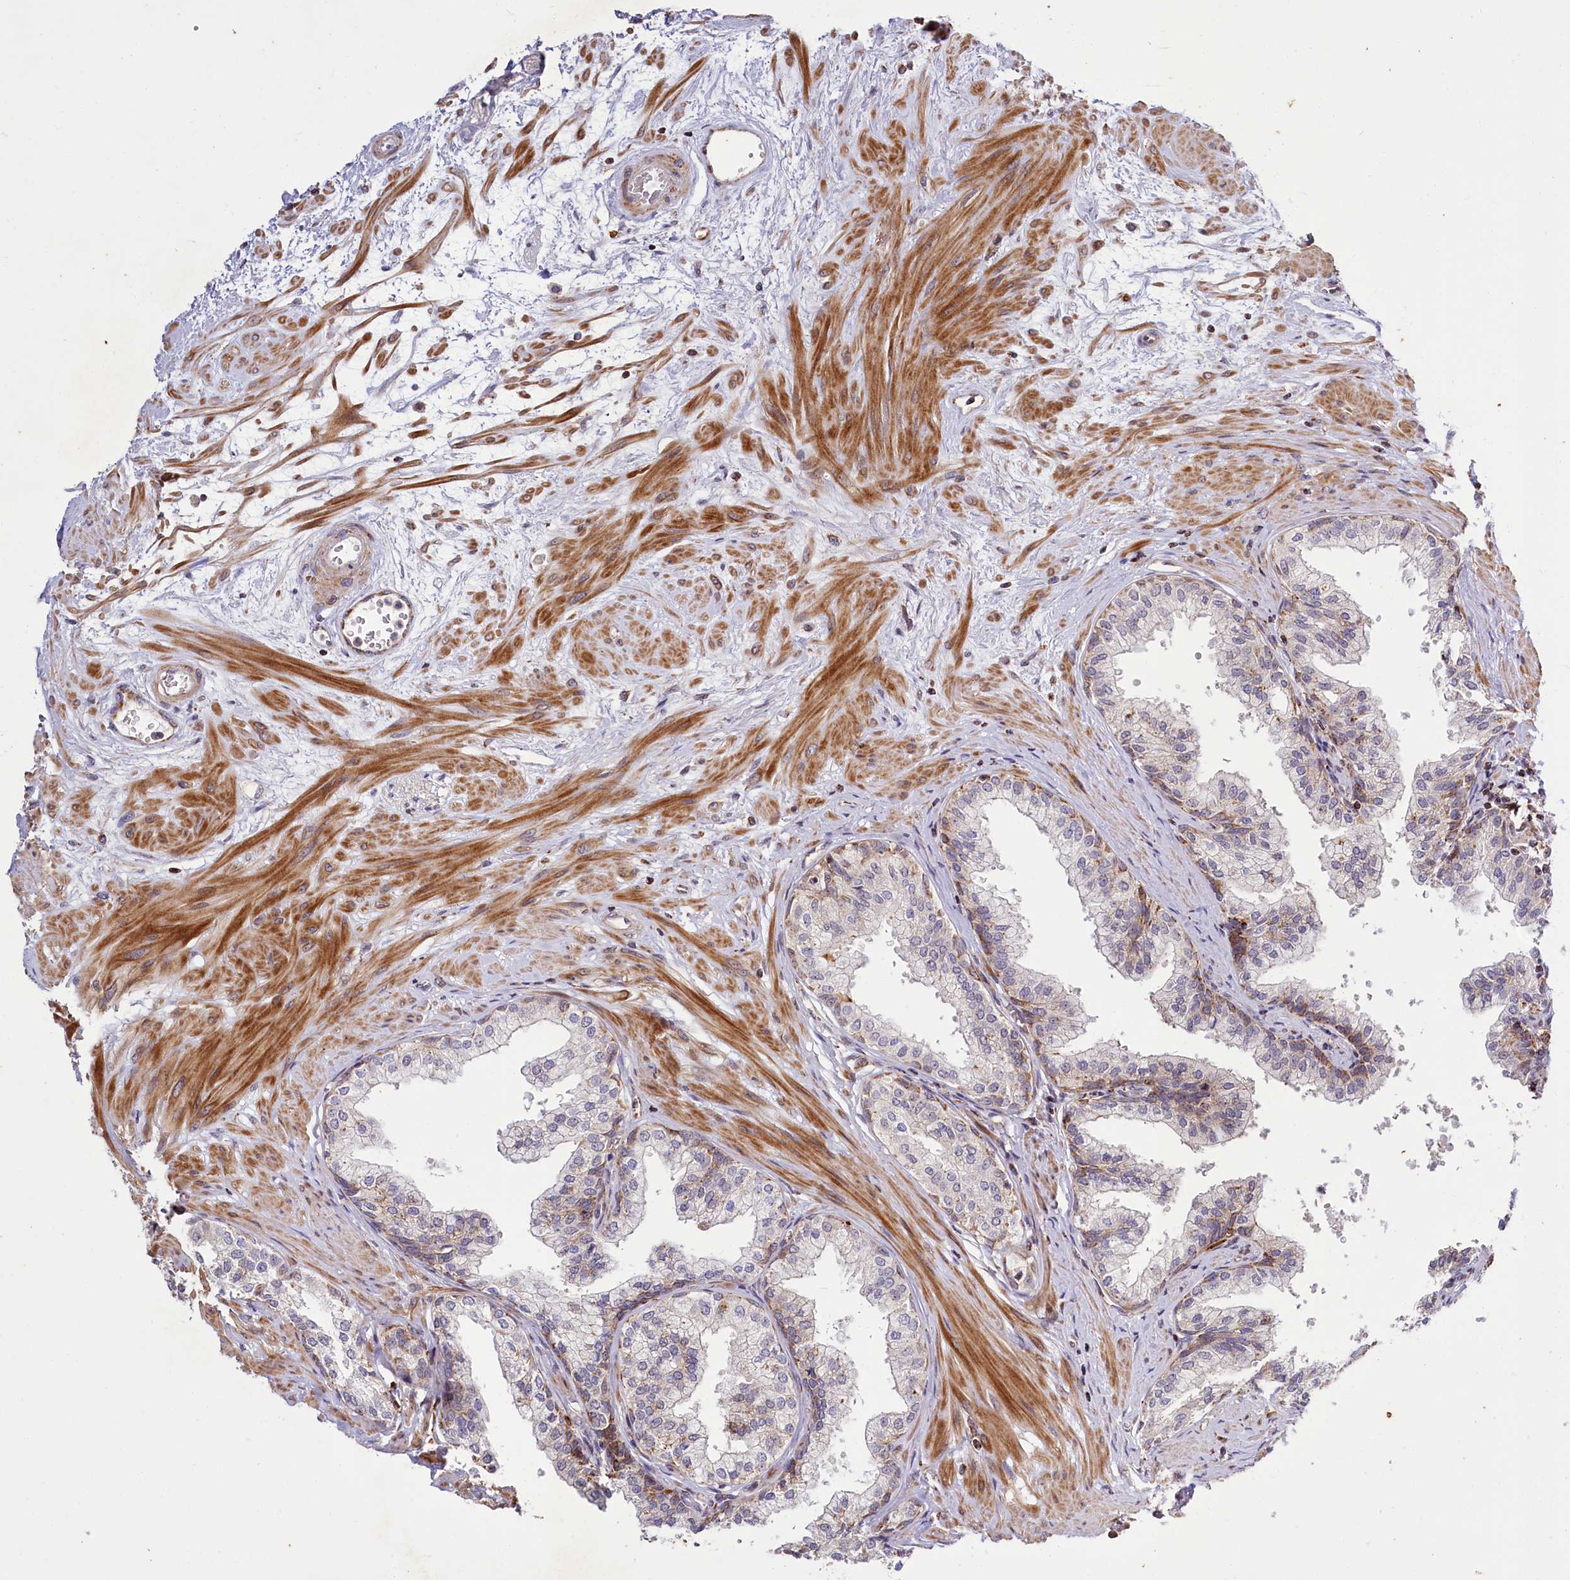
{"staining": {"intensity": "weak", "quantity": "25%-75%", "location": "cytoplasmic/membranous"}, "tissue": "prostate", "cell_type": "Glandular cells", "image_type": "normal", "snomed": [{"axis": "morphology", "description": "Normal tissue, NOS"}, {"axis": "topography", "description": "Prostate"}], "caption": "Prostate stained with immunohistochemistry (IHC) demonstrates weak cytoplasmic/membranous positivity in approximately 25%-75% of glandular cells. The staining is performed using DAB brown chromogen to label protein expression. The nuclei are counter-stained blue using hematoxylin.", "gene": "DYNC2H1", "patient": {"sex": "male", "age": 60}}